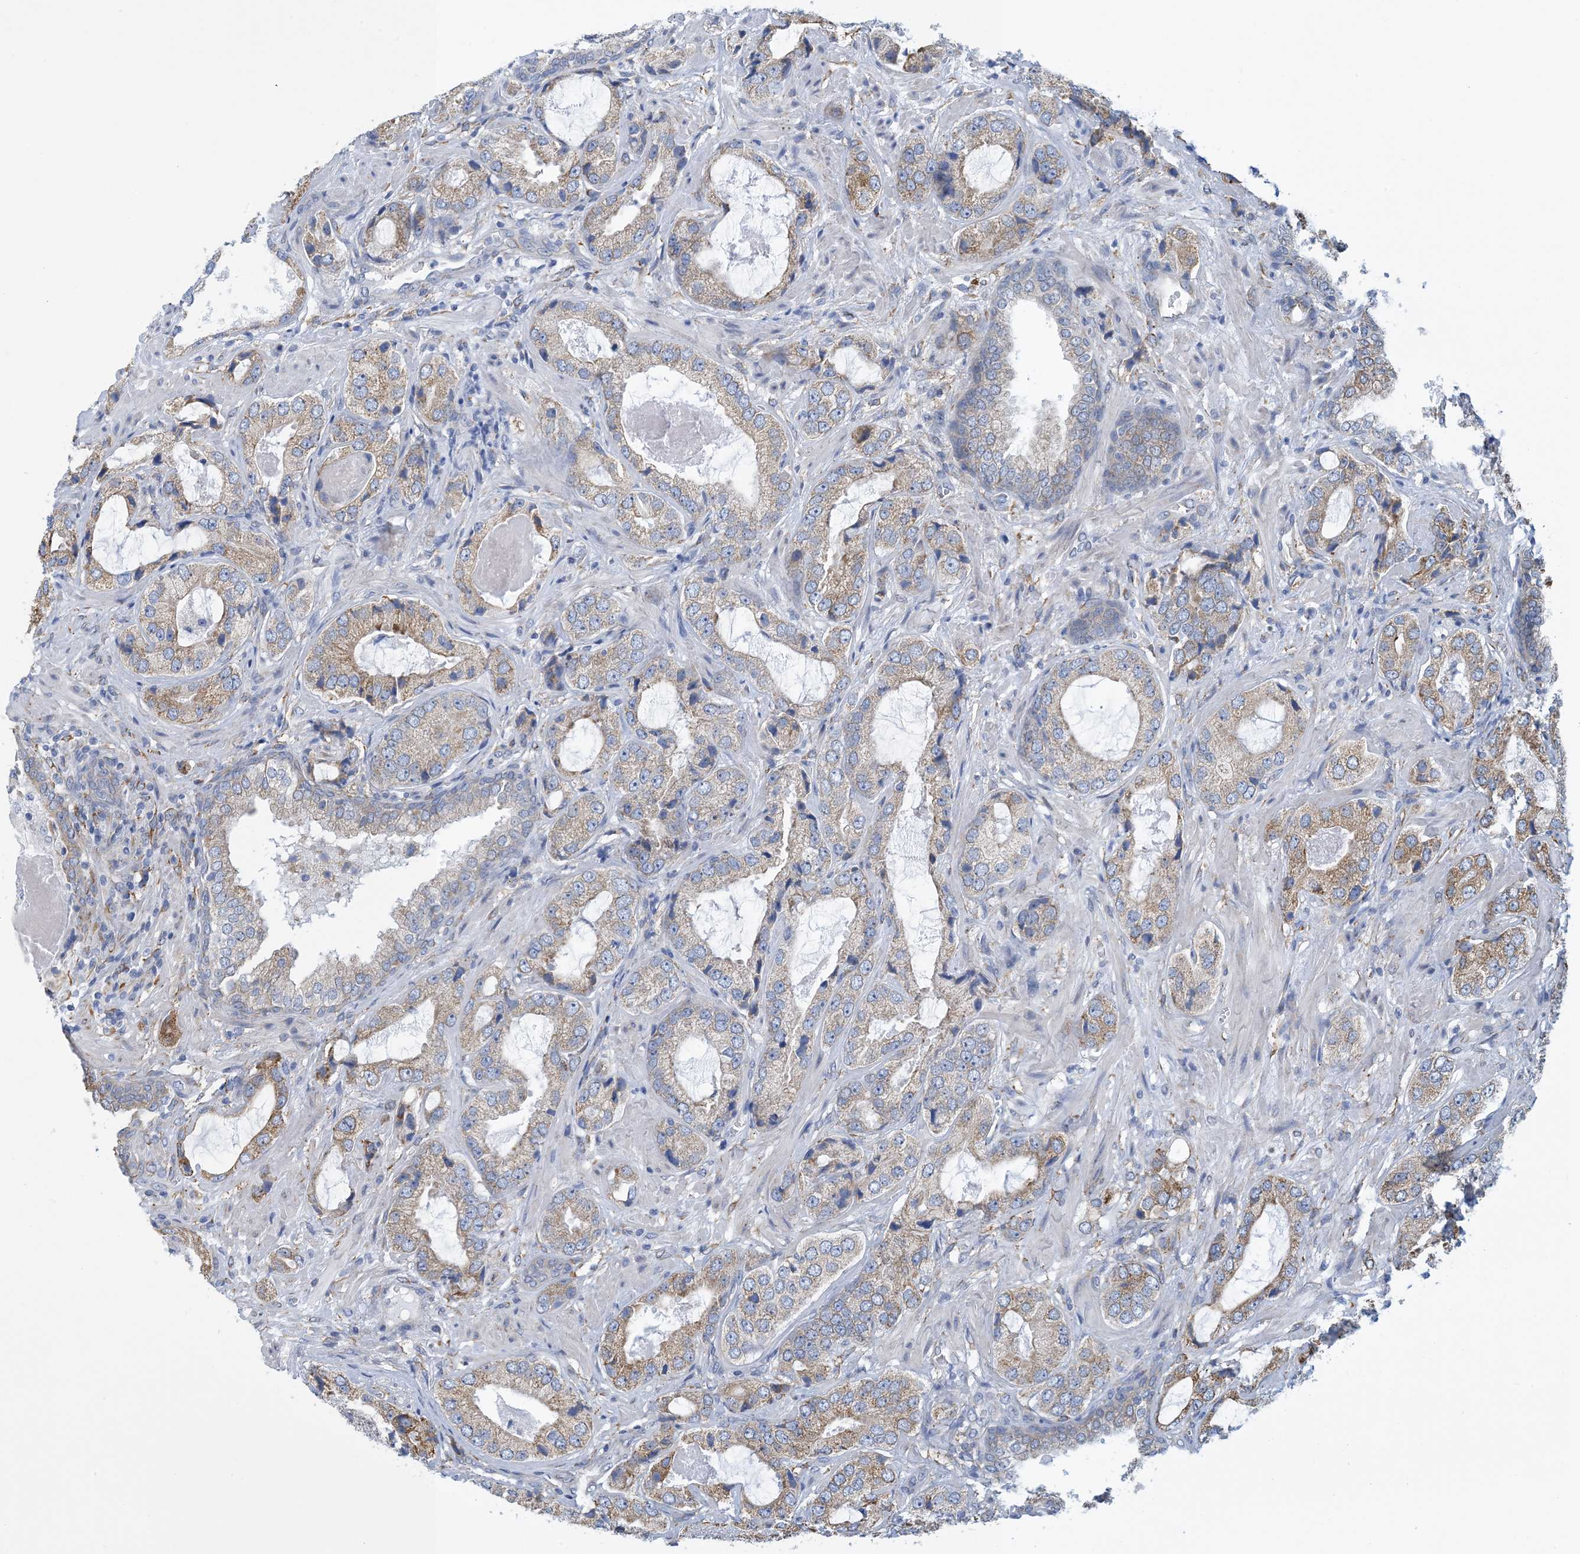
{"staining": {"intensity": "moderate", "quantity": "25%-75%", "location": "cytoplasmic/membranous"}, "tissue": "prostate cancer", "cell_type": "Tumor cells", "image_type": "cancer", "snomed": [{"axis": "morphology", "description": "Normal tissue, NOS"}, {"axis": "morphology", "description": "Adenocarcinoma, High grade"}, {"axis": "topography", "description": "Prostate"}, {"axis": "topography", "description": "Peripheral nerve tissue"}], "caption": "Protein staining exhibits moderate cytoplasmic/membranous positivity in about 25%-75% of tumor cells in prostate cancer.", "gene": "CCDC14", "patient": {"sex": "male", "age": 59}}